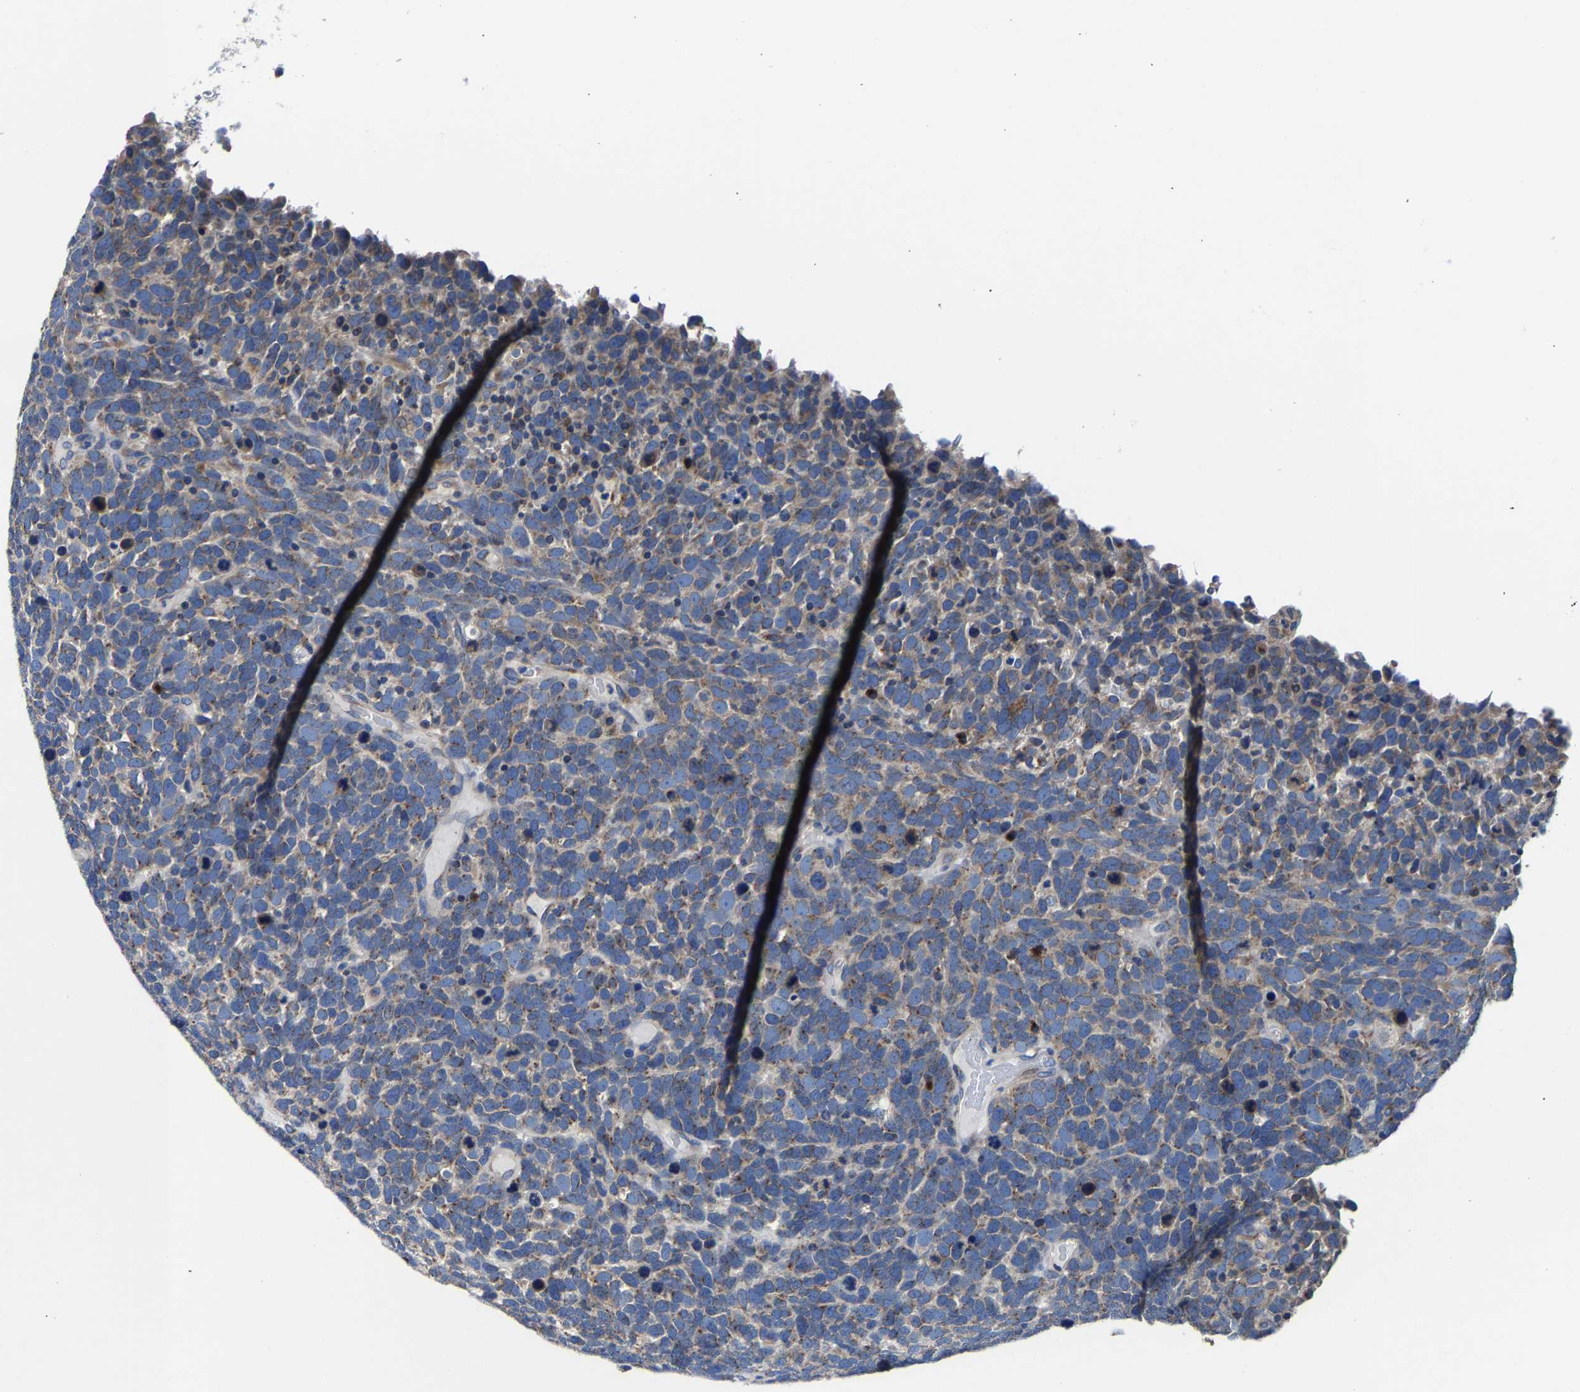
{"staining": {"intensity": "weak", "quantity": "25%-75%", "location": "cytoplasmic/membranous"}, "tissue": "urothelial cancer", "cell_type": "Tumor cells", "image_type": "cancer", "snomed": [{"axis": "morphology", "description": "Urothelial carcinoma, High grade"}, {"axis": "topography", "description": "Urinary bladder"}], "caption": "A micrograph showing weak cytoplasmic/membranous staining in approximately 25%-75% of tumor cells in high-grade urothelial carcinoma, as visualized by brown immunohistochemical staining.", "gene": "EBAG9", "patient": {"sex": "female", "age": 82}}